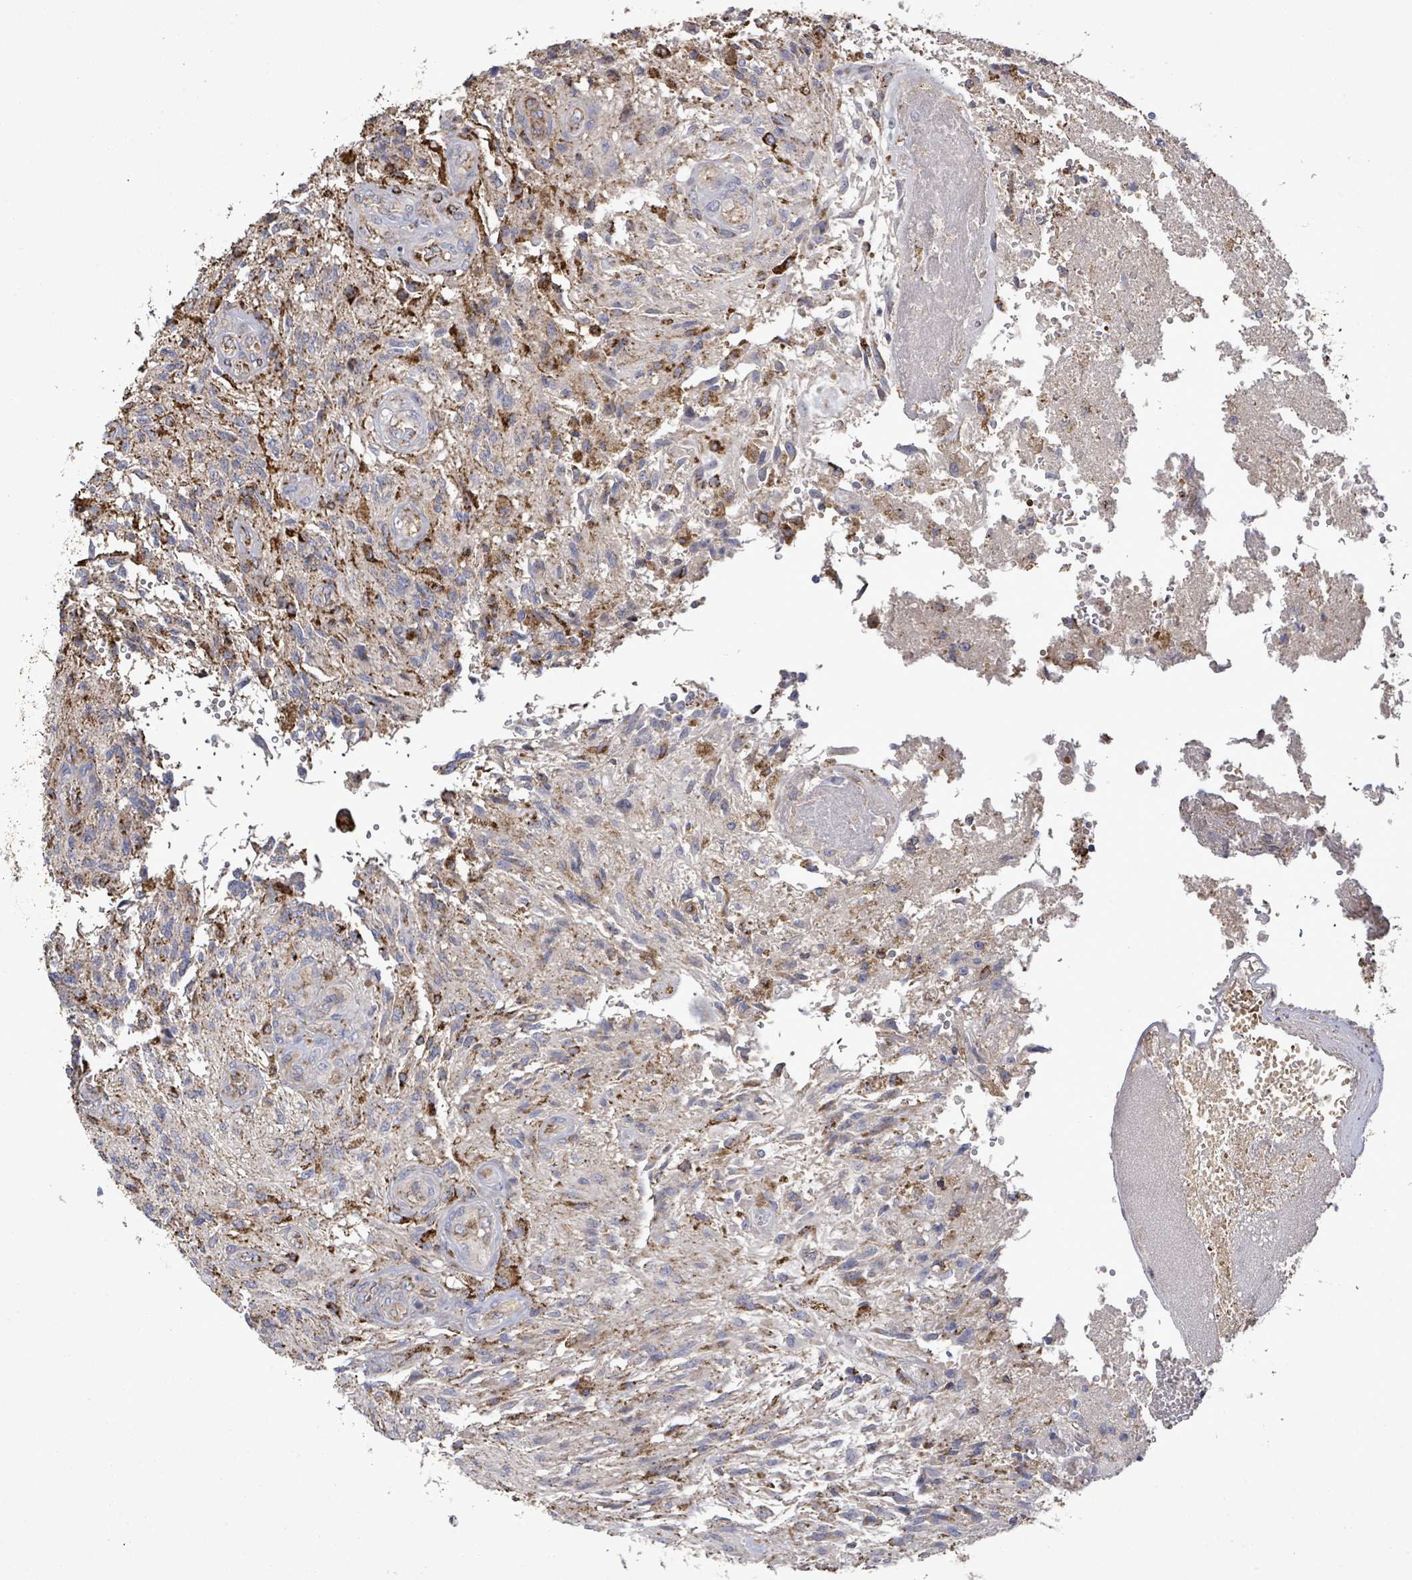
{"staining": {"intensity": "negative", "quantity": "none", "location": "none"}, "tissue": "glioma", "cell_type": "Tumor cells", "image_type": "cancer", "snomed": [{"axis": "morphology", "description": "Glioma, malignant, High grade"}, {"axis": "topography", "description": "Brain"}], "caption": "High magnification brightfield microscopy of glioma stained with DAB (3,3'-diaminobenzidine) (brown) and counterstained with hematoxylin (blue): tumor cells show no significant staining.", "gene": "MTMR12", "patient": {"sex": "male", "age": 56}}